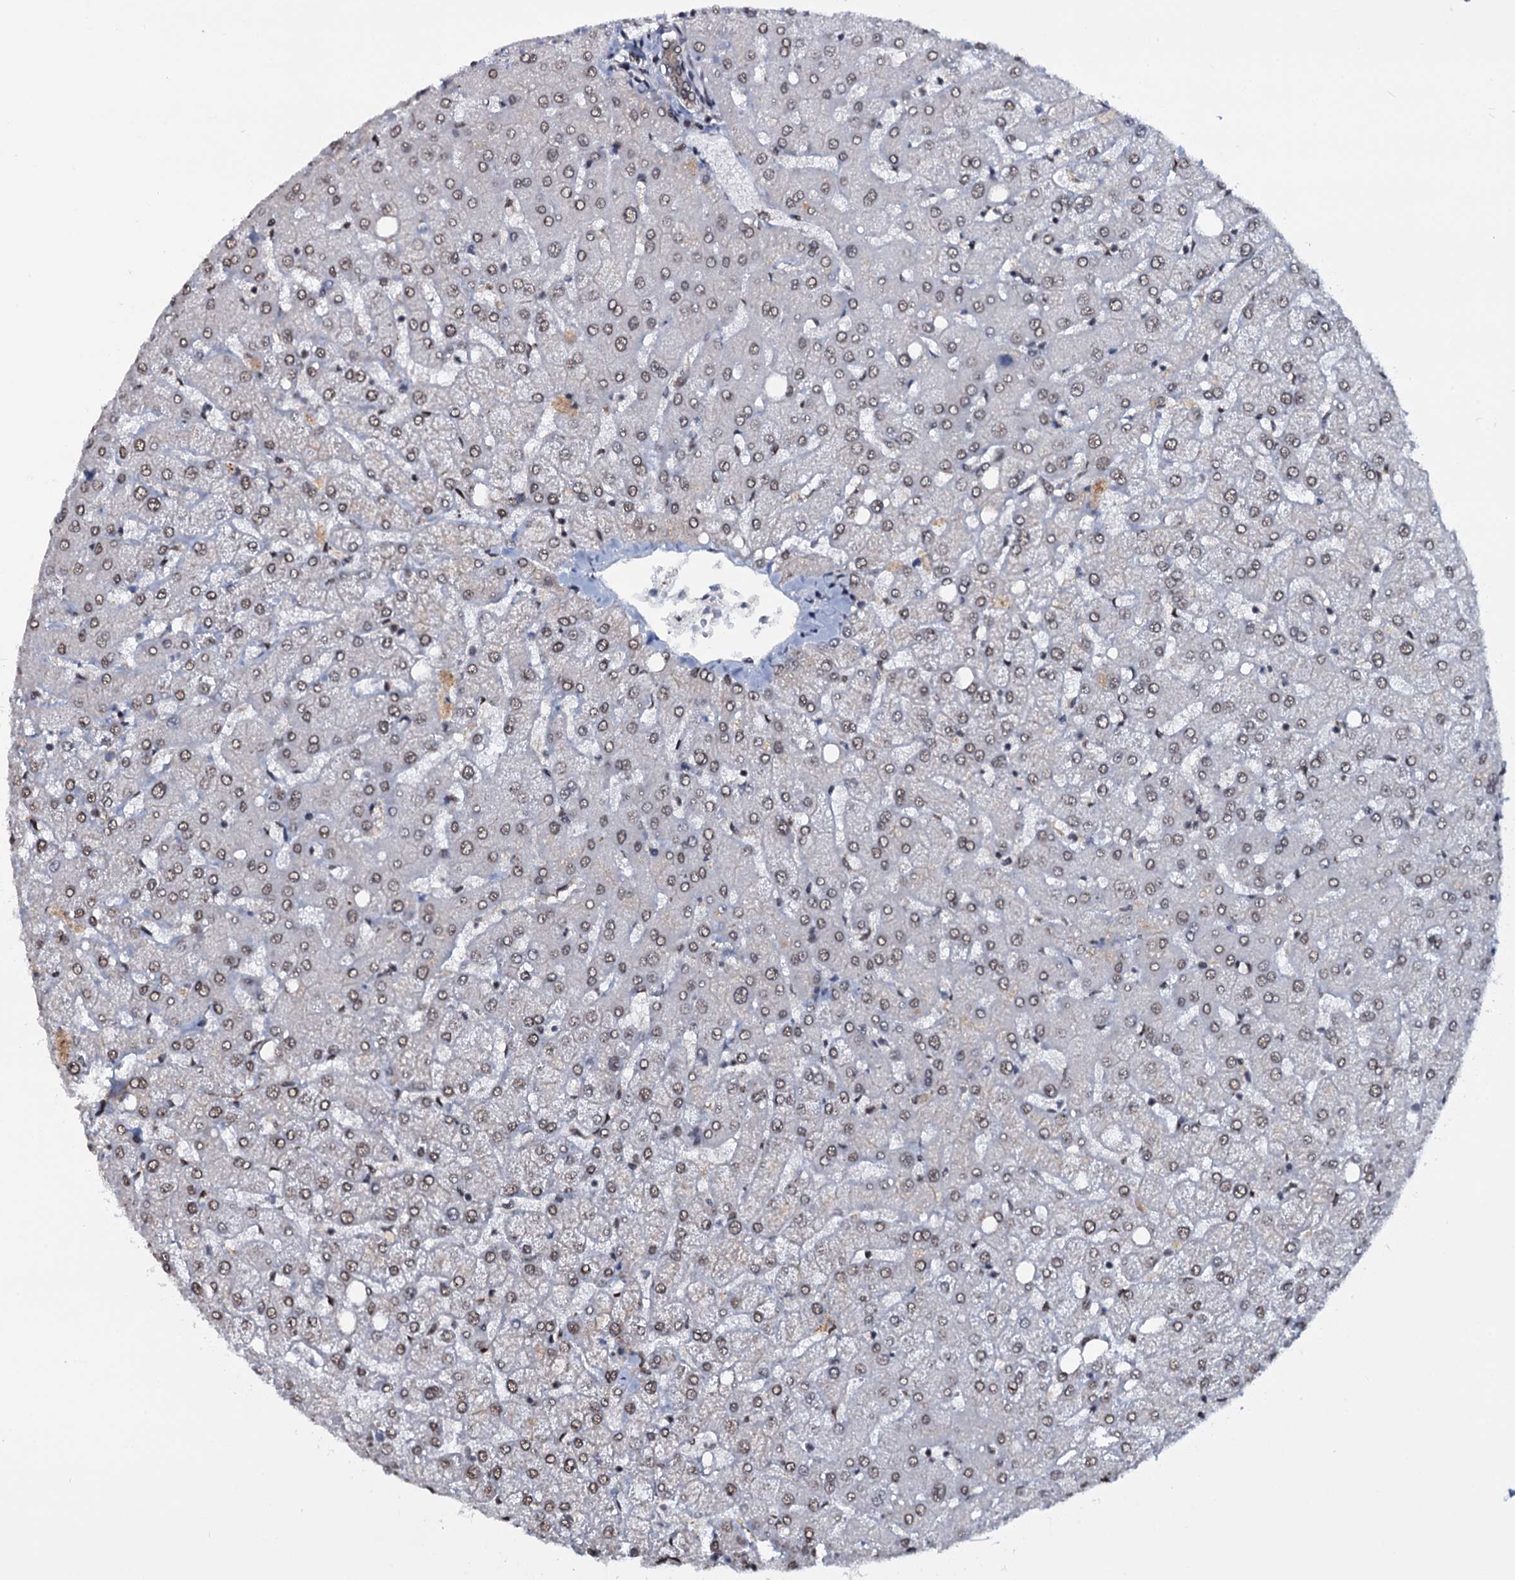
{"staining": {"intensity": "negative", "quantity": "none", "location": "none"}, "tissue": "liver", "cell_type": "Cholangiocytes", "image_type": "normal", "snomed": [{"axis": "morphology", "description": "Normal tissue, NOS"}, {"axis": "topography", "description": "Liver"}], "caption": "Immunohistochemical staining of benign human liver exhibits no significant staining in cholangiocytes. (DAB immunohistochemistry (IHC) with hematoxylin counter stain).", "gene": "SH2D4B", "patient": {"sex": "female", "age": 54}}